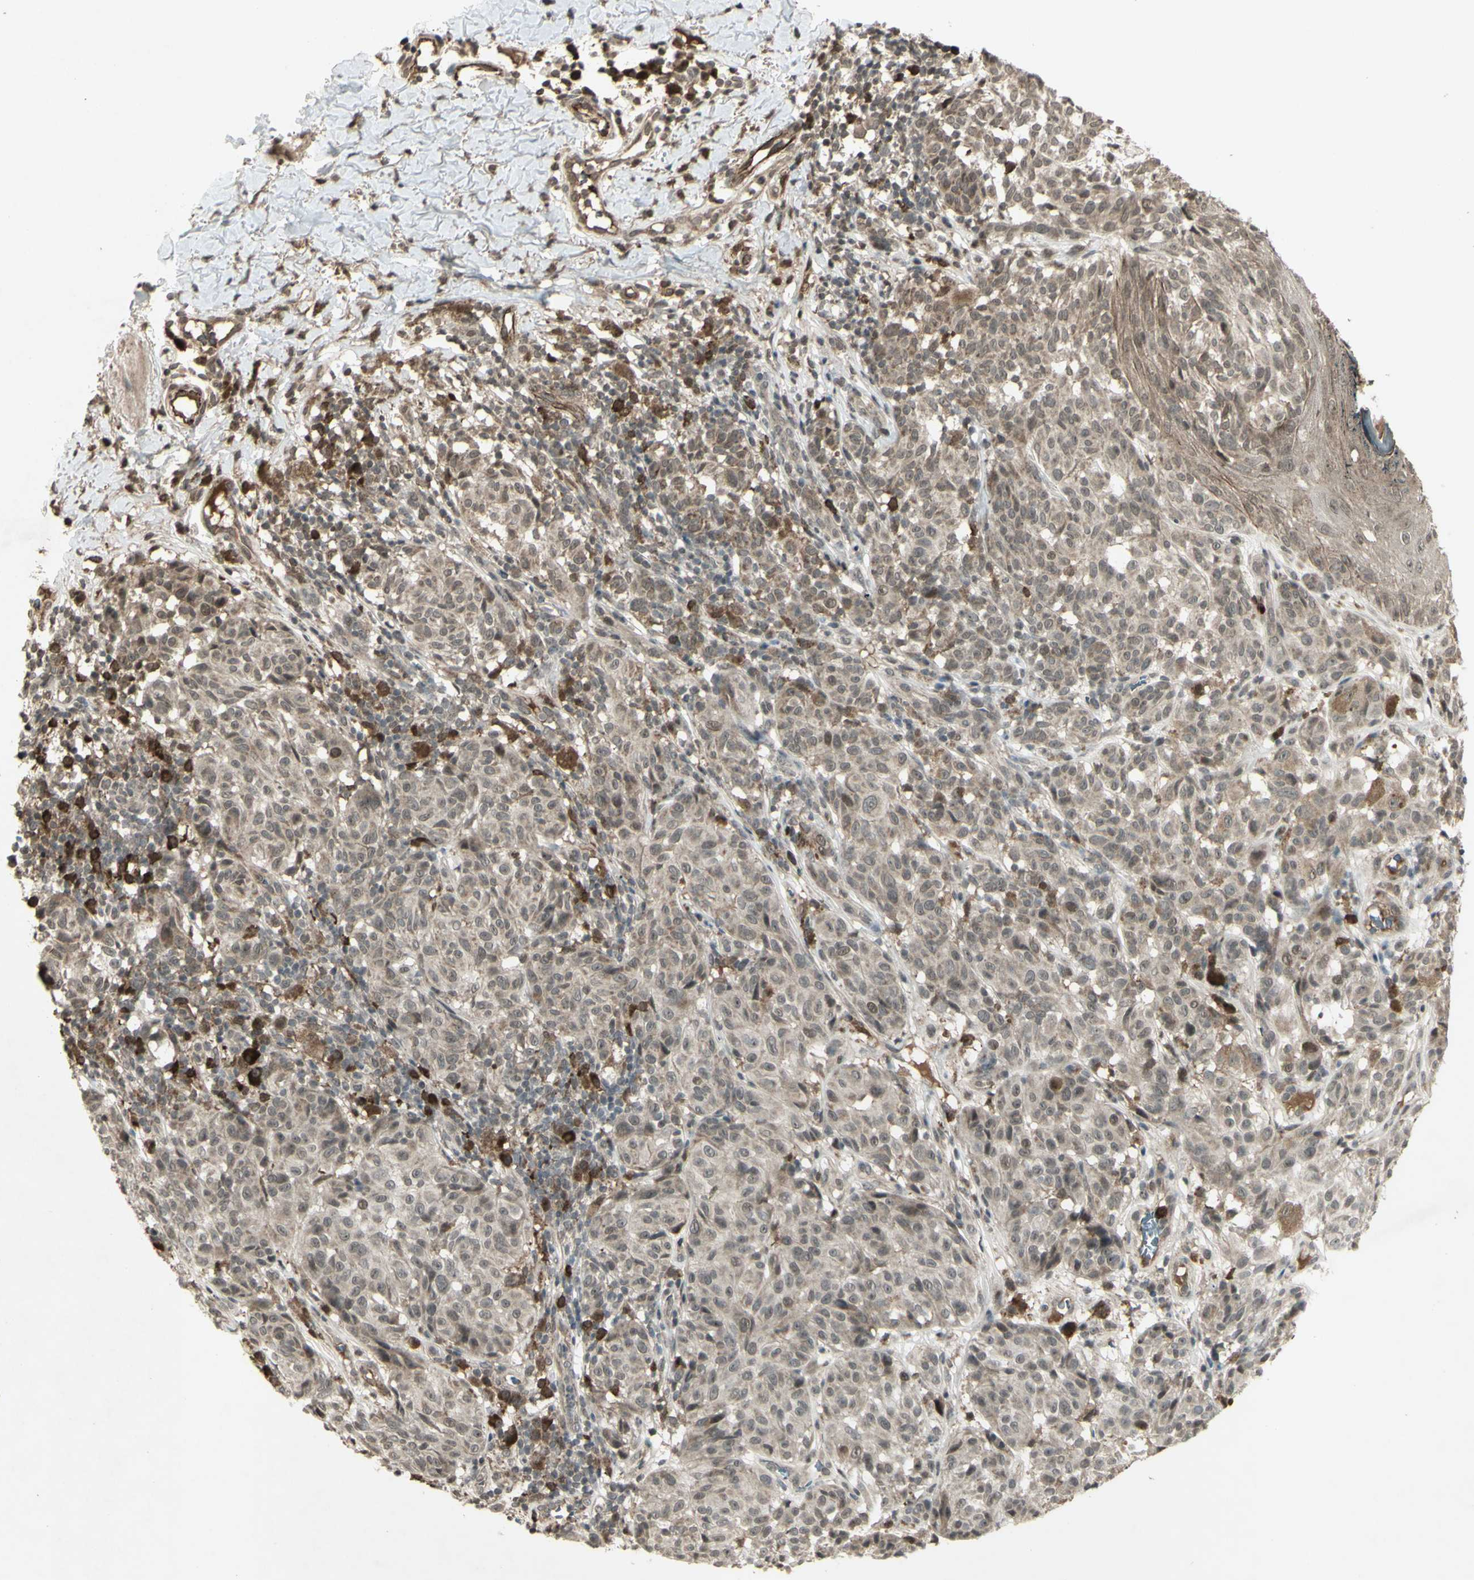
{"staining": {"intensity": "moderate", "quantity": "25%-75%", "location": "cytoplasmic/membranous"}, "tissue": "melanoma", "cell_type": "Tumor cells", "image_type": "cancer", "snomed": [{"axis": "morphology", "description": "Malignant melanoma, NOS"}, {"axis": "topography", "description": "Skin"}], "caption": "This is an image of immunohistochemistry (IHC) staining of malignant melanoma, which shows moderate expression in the cytoplasmic/membranous of tumor cells.", "gene": "BLNK", "patient": {"sex": "female", "age": 46}}